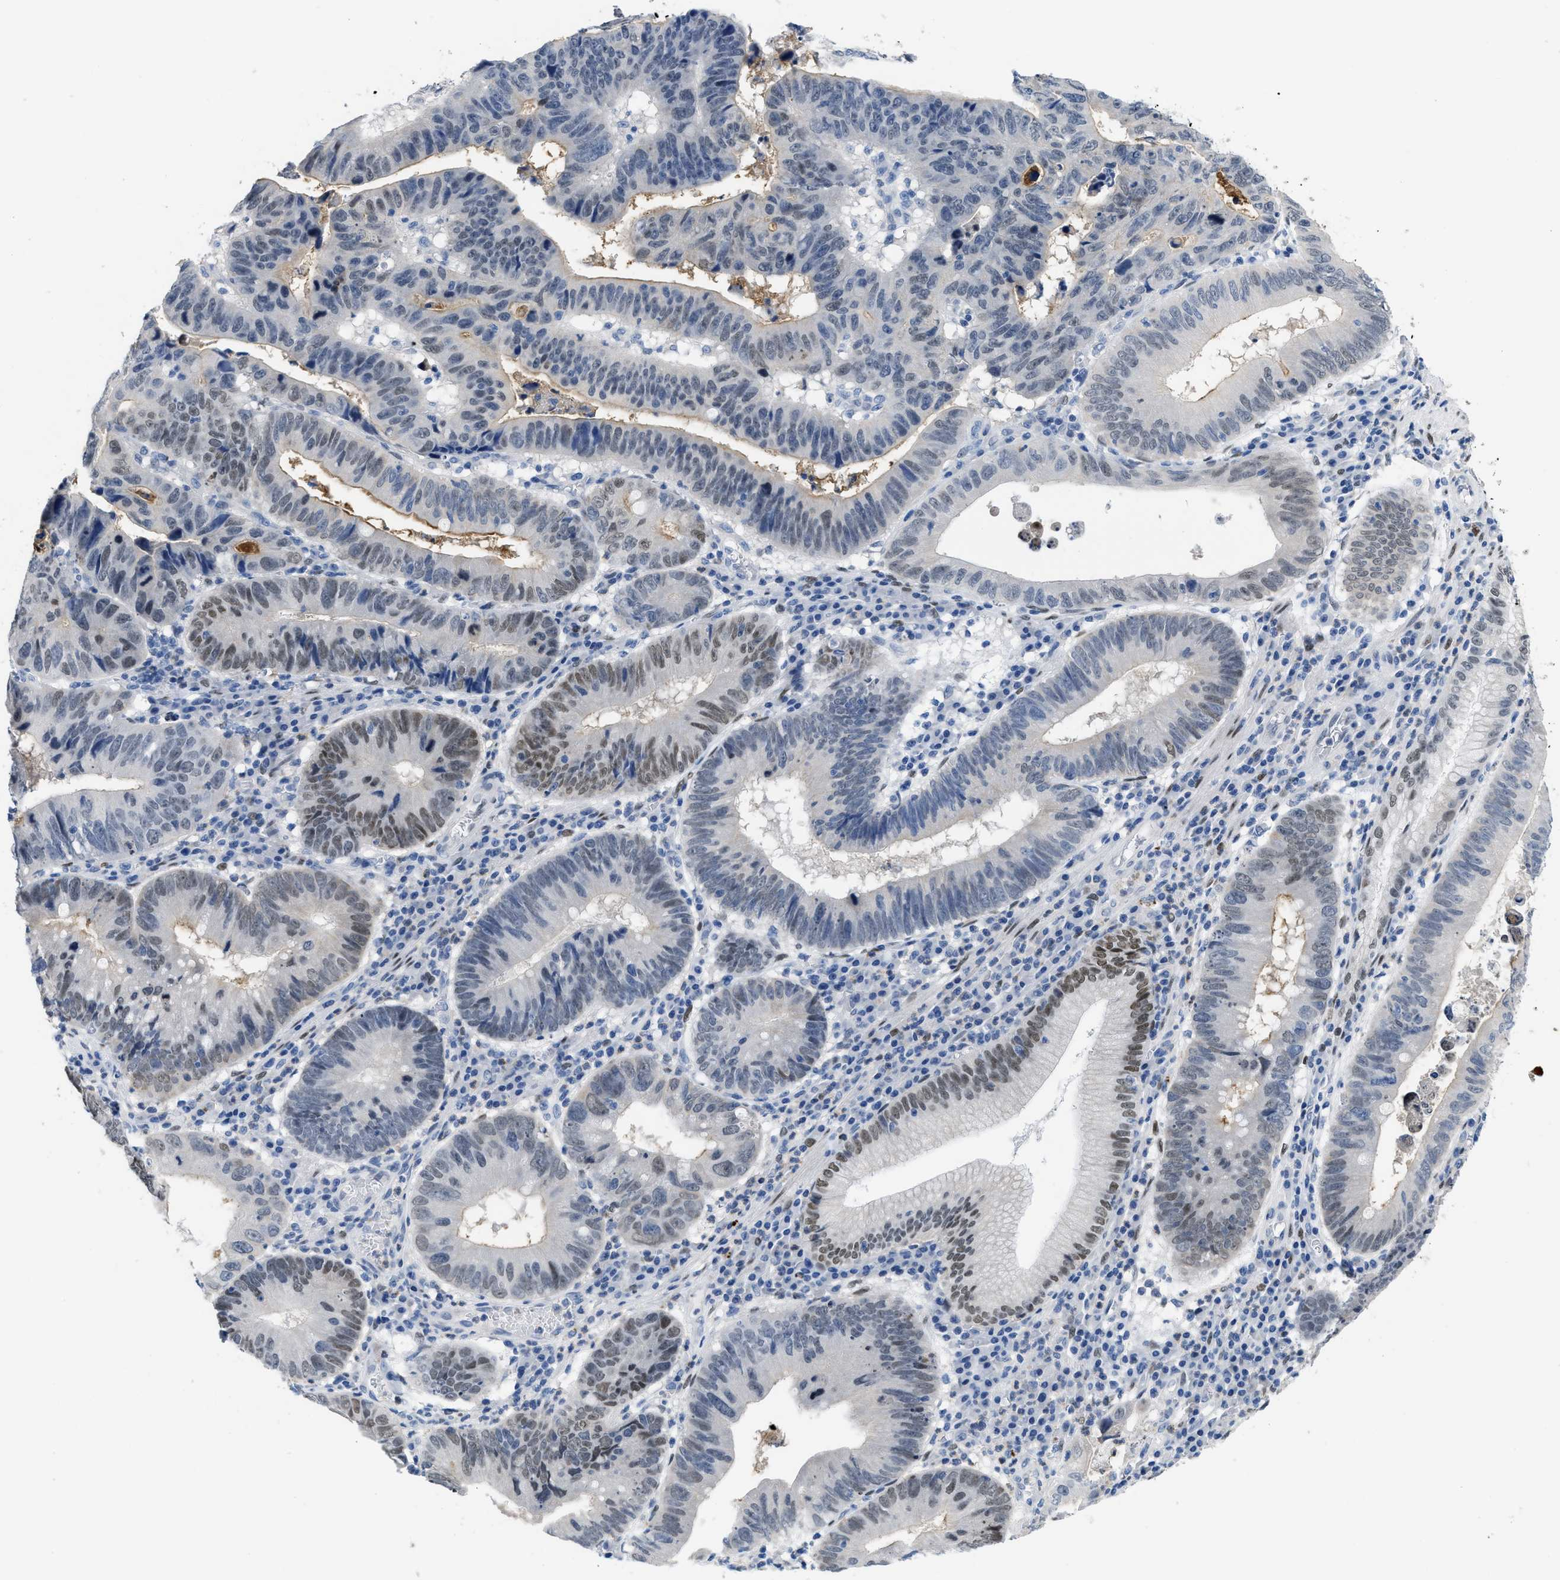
{"staining": {"intensity": "moderate", "quantity": "25%-75%", "location": "cytoplasmic/membranous,nuclear"}, "tissue": "stomach cancer", "cell_type": "Tumor cells", "image_type": "cancer", "snomed": [{"axis": "morphology", "description": "Adenocarcinoma, NOS"}, {"axis": "topography", "description": "Stomach"}], "caption": "Immunohistochemistry (IHC) photomicrograph of stomach cancer stained for a protein (brown), which exhibits medium levels of moderate cytoplasmic/membranous and nuclear positivity in approximately 25%-75% of tumor cells.", "gene": "NFIX", "patient": {"sex": "male", "age": 59}}